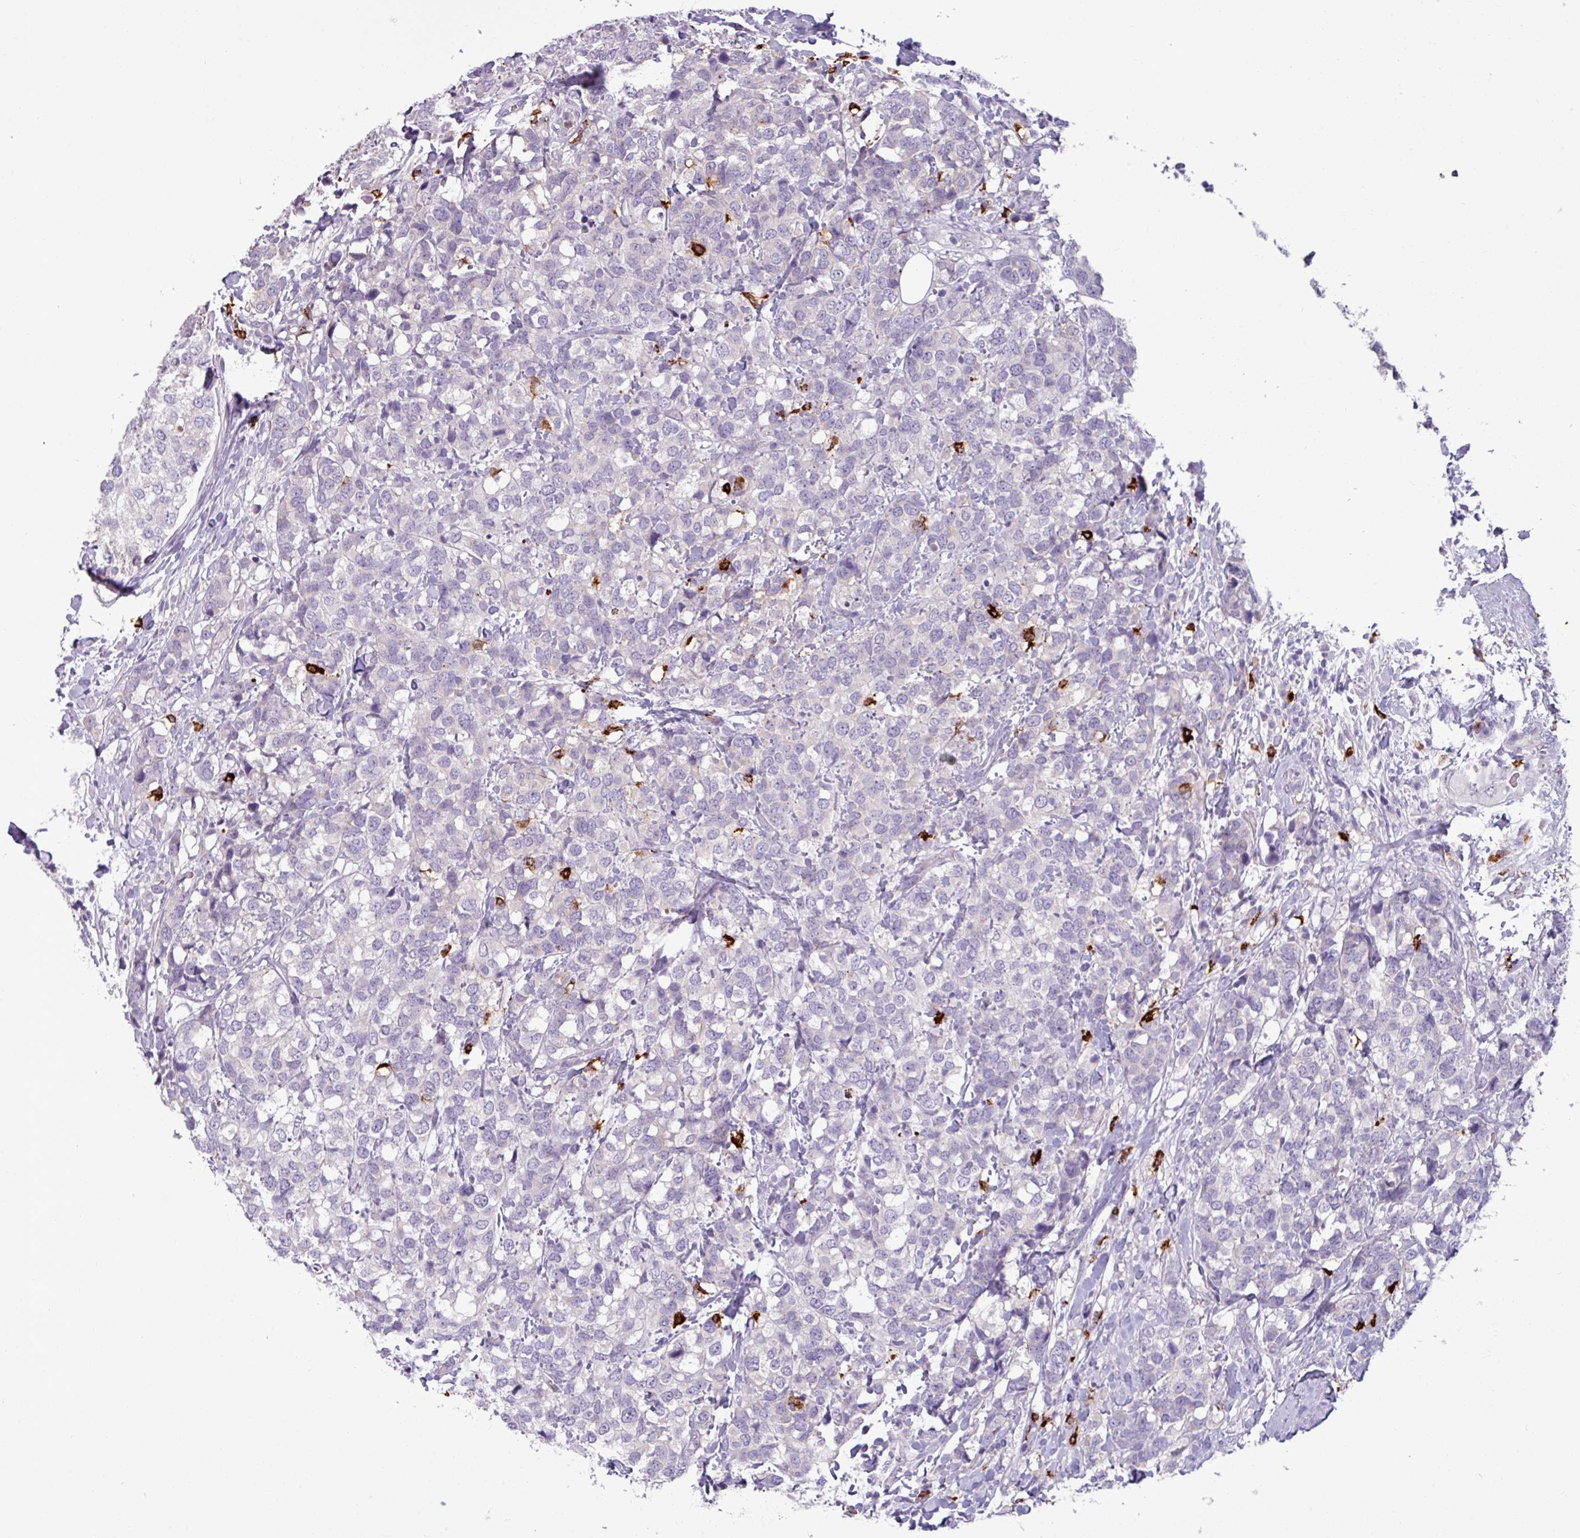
{"staining": {"intensity": "negative", "quantity": "none", "location": "none"}, "tissue": "breast cancer", "cell_type": "Tumor cells", "image_type": "cancer", "snomed": [{"axis": "morphology", "description": "Lobular carcinoma"}, {"axis": "topography", "description": "Breast"}], "caption": "A histopathology image of breast lobular carcinoma stained for a protein shows no brown staining in tumor cells. (DAB (3,3'-diaminobenzidine) immunohistochemistry with hematoxylin counter stain).", "gene": "TRIM39", "patient": {"sex": "female", "age": 59}}